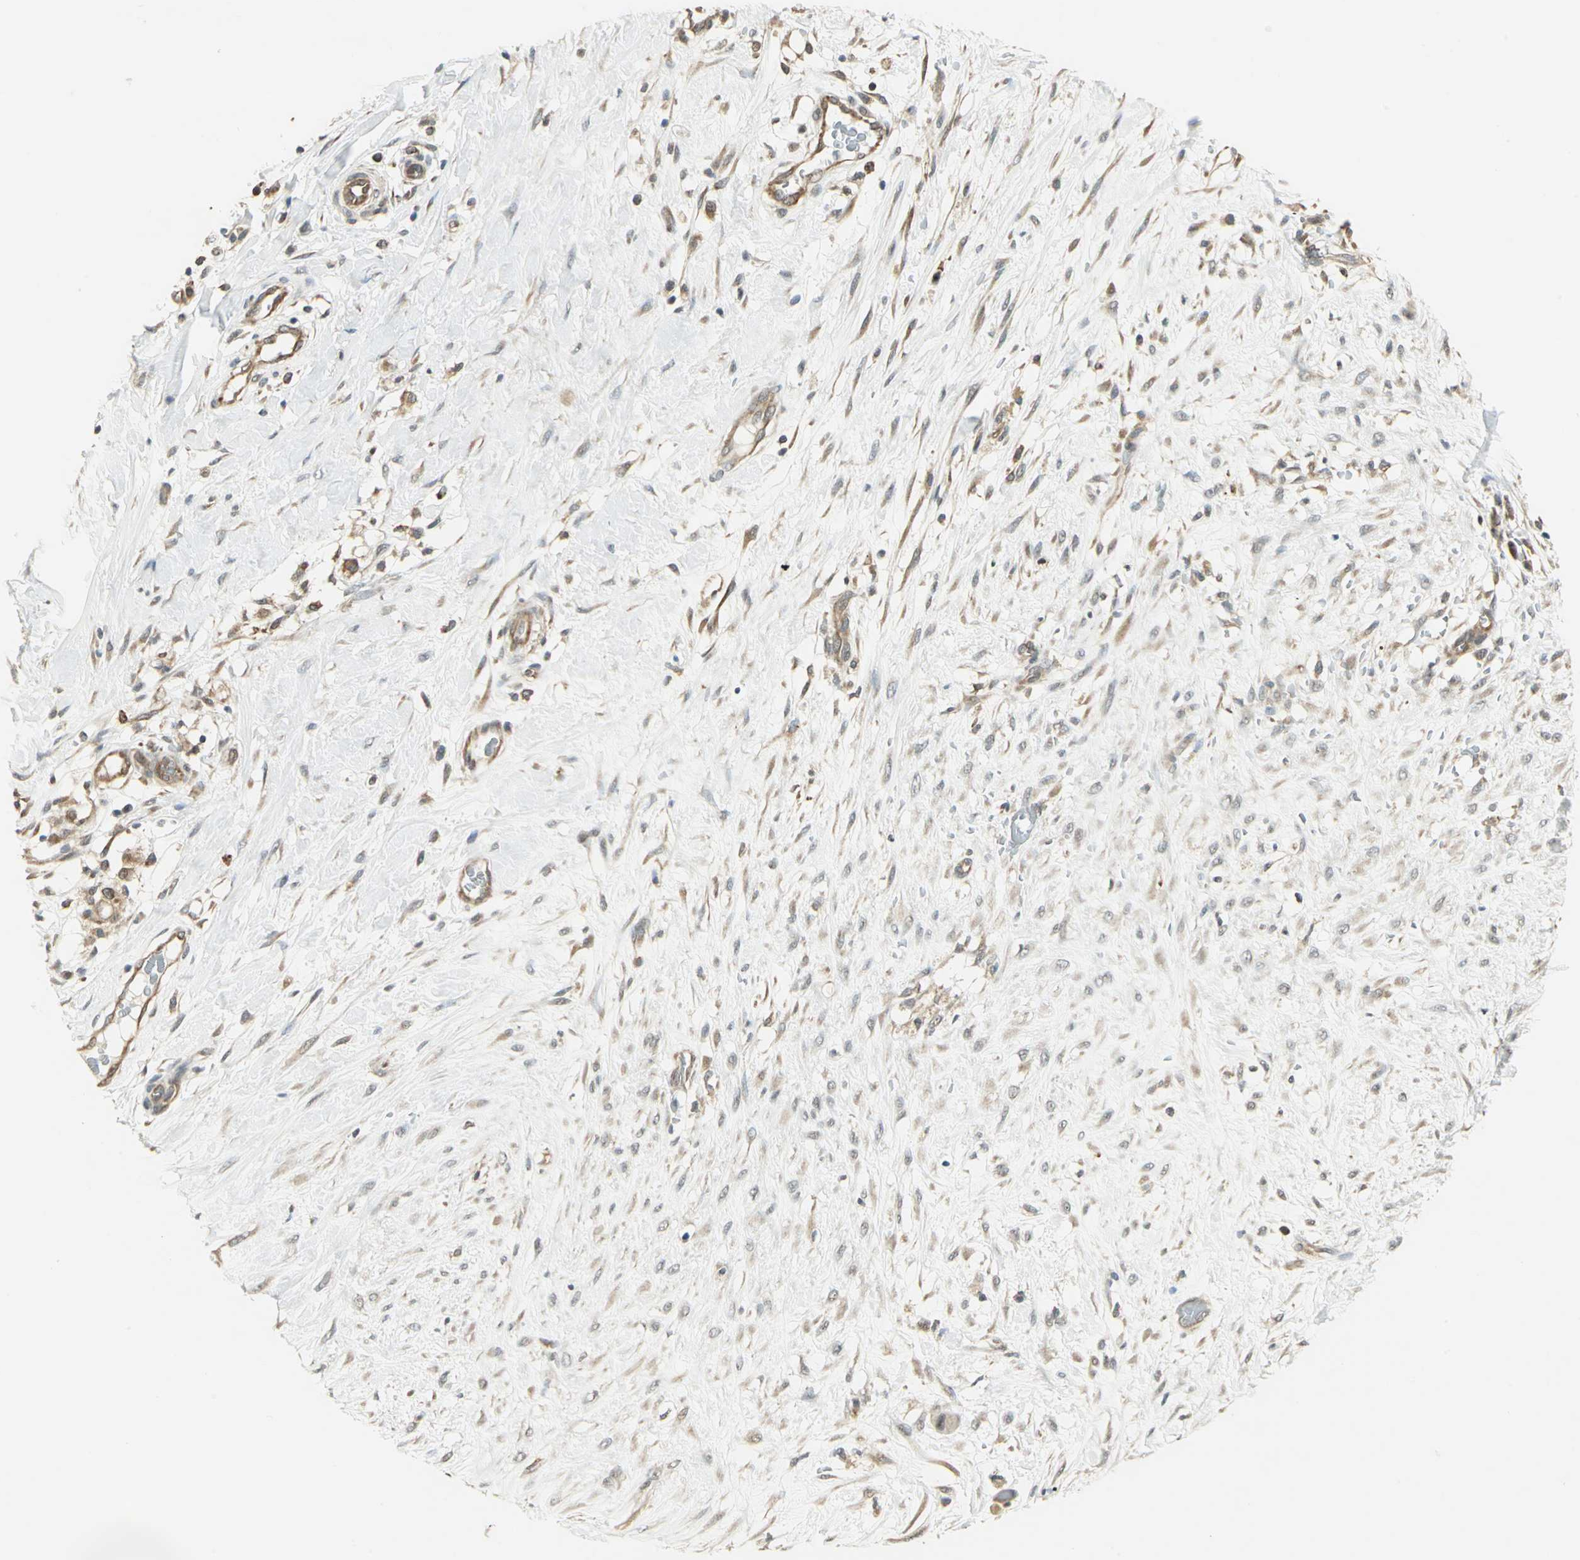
{"staining": {"intensity": "weak", "quantity": "25%-75%", "location": "cytoplasmic/membranous"}, "tissue": "breast cancer", "cell_type": "Tumor cells", "image_type": "cancer", "snomed": [{"axis": "morphology", "description": "Duct carcinoma"}, {"axis": "topography", "description": "Breast"}], "caption": "IHC of human breast cancer (invasive ductal carcinoma) reveals low levels of weak cytoplasmic/membranous positivity in about 25%-75% of tumor cells.", "gene": "PLAGL2", "patient": {"sex": "female", "age": 40}}